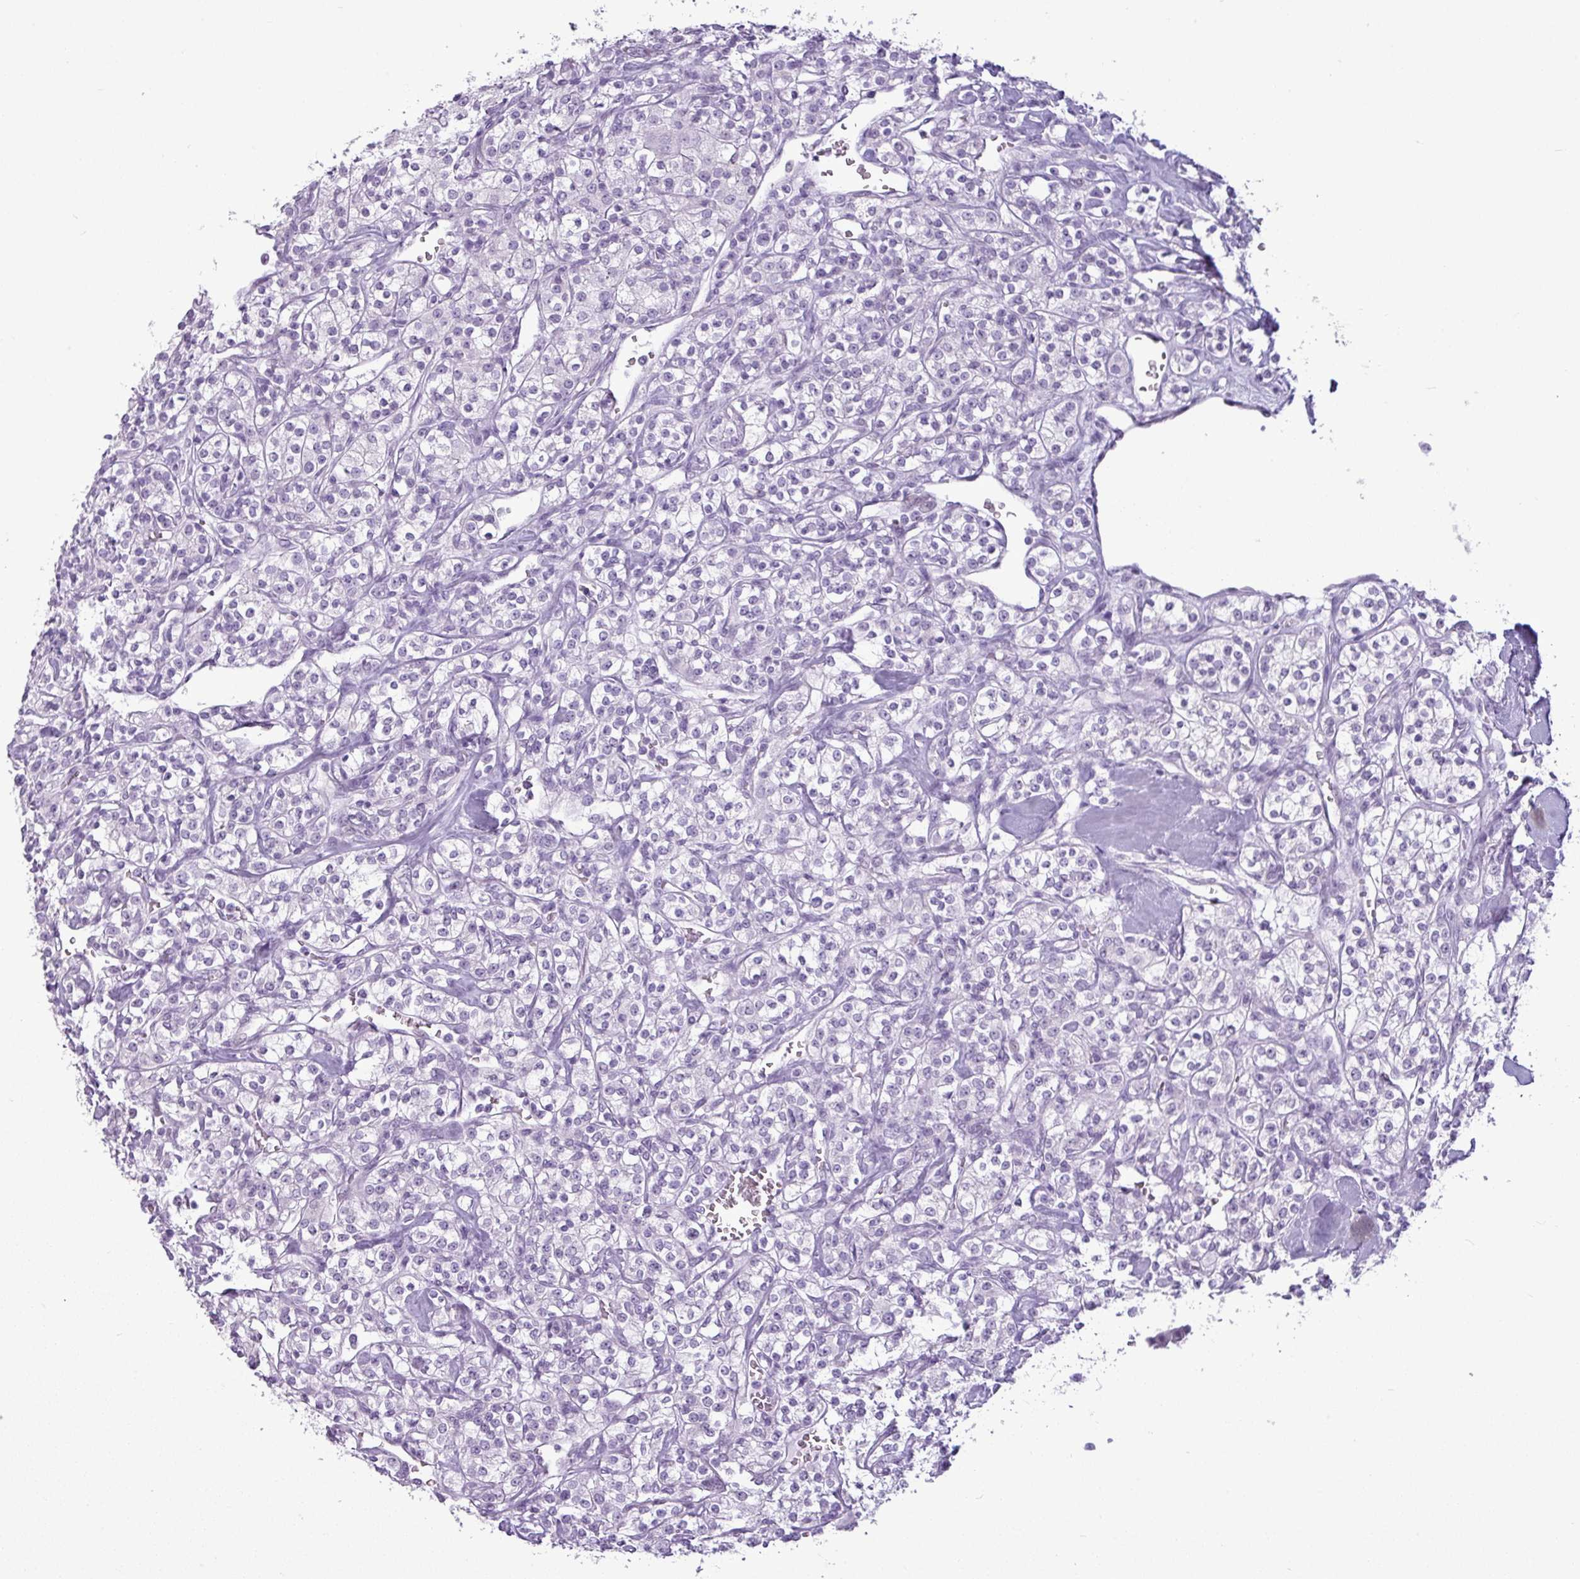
{"staining": {"intensity": "negative", "quantity": "none", "location": "none"}, "tissue": "renal cancer", "cell_type": "Tumor cells", "image_type": "cancer", "snomed": [{"axis": "morphology", "description": "Adenocarcinoma, NOS"}, {"axis": "topography", "description": "Kidney"}], "caption": "A high-resolution photomicrograph shows IHC staining of renal cancer (adenocarcinoma), which demonstrates no significant expression in tumor cells.", "gene": "AMY2A", "patient": {"sex": "male", "age": 77}}